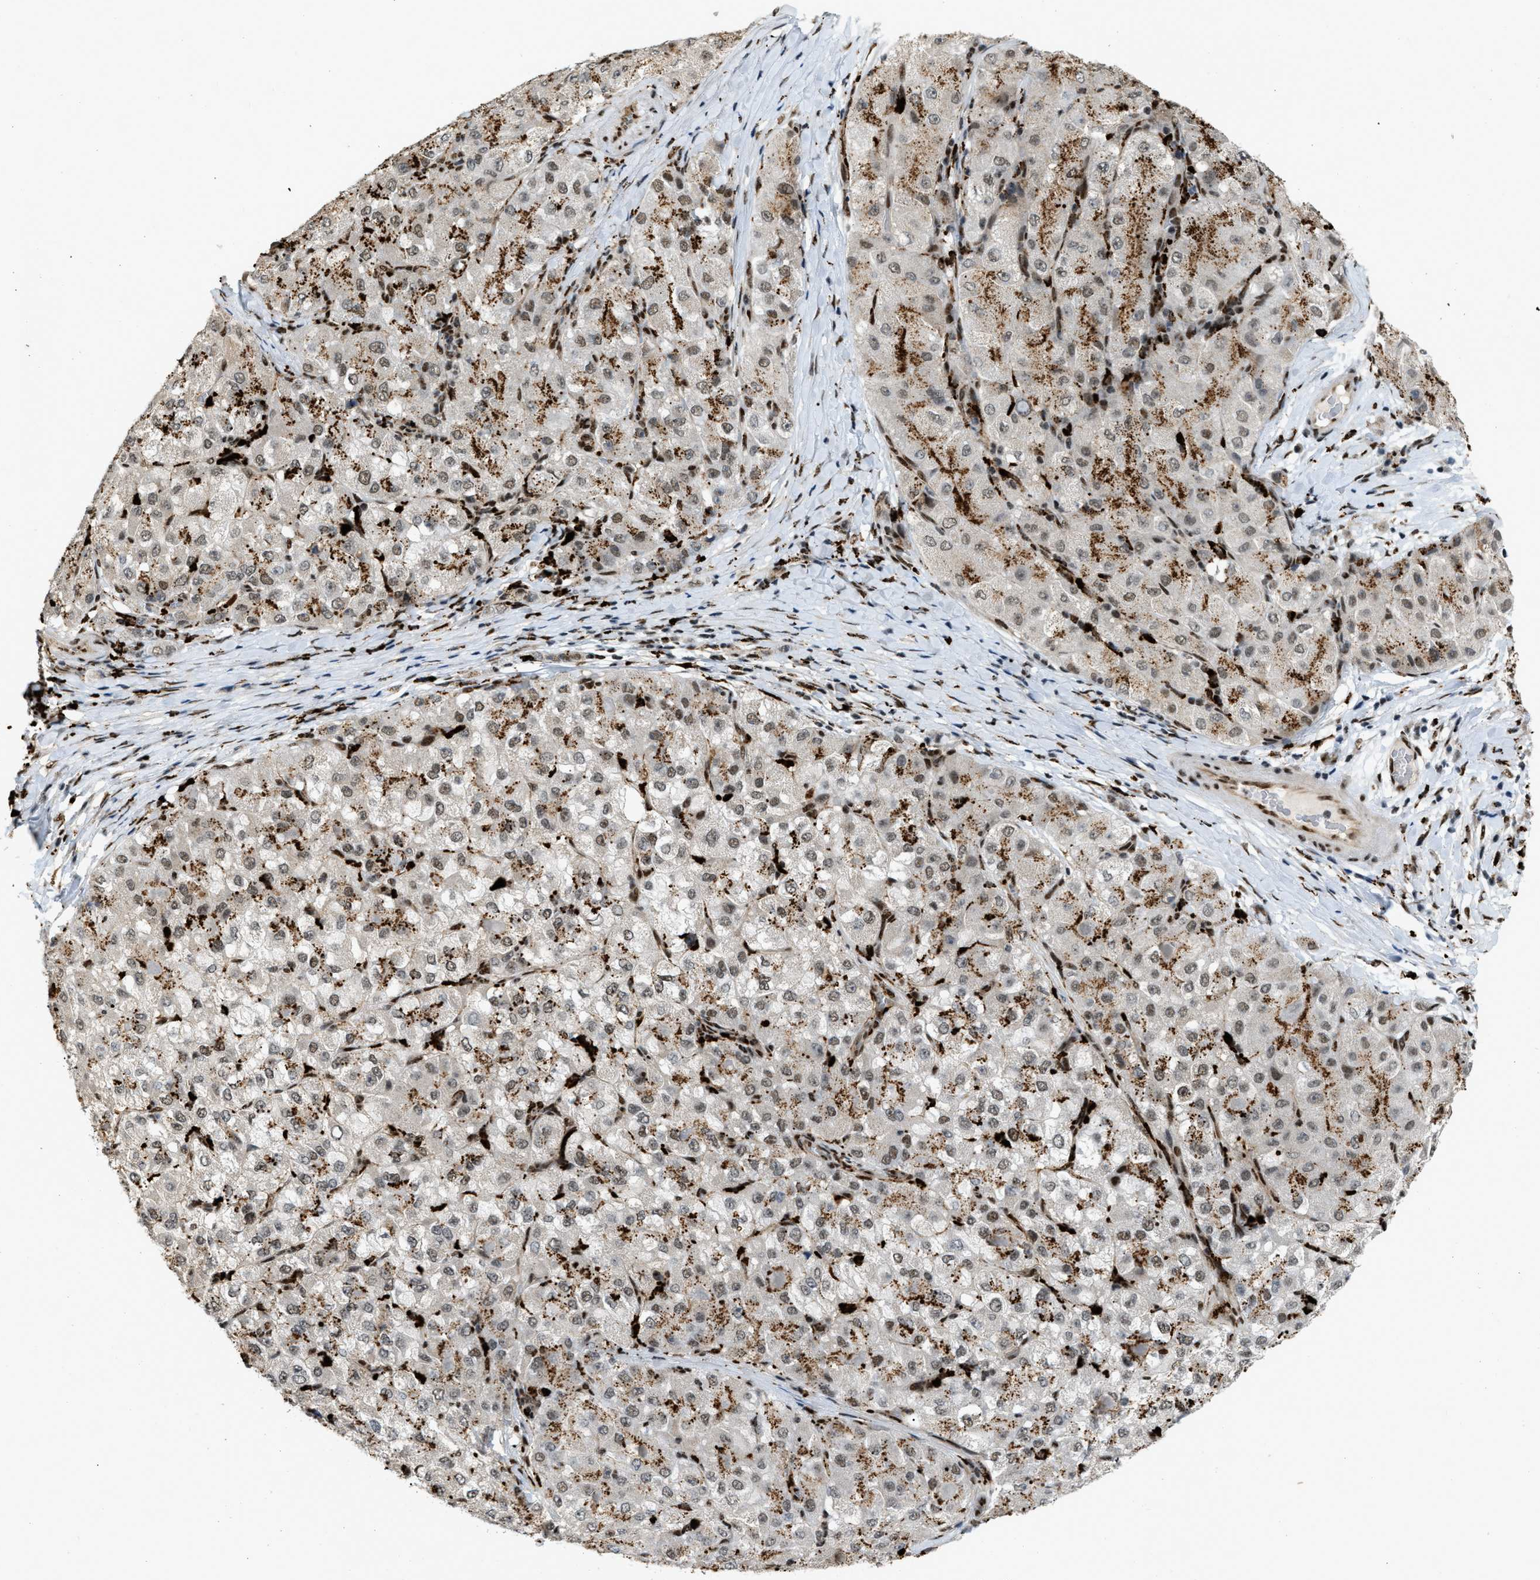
{"staining": {"intensity": "moderate", "quantity": "25%-75%", "location": "cytoplasmic/membranous,nuclear"}, "tissue": "liver cancer", "cell_type": "Tumor cells", "image_type": "cancer", "snomed": [{"axis": "morphology", "description": "Carcinoma, Hepatocellular, NOS"}, {"axis": "topography", "description": "Liver"}], "caption": "DAB immunohistochemical staining of human liver cancer reveals moderate cytoplasmic/membranous and nuclear protein expression in approximately 25%-75% of tumor cells.", "gene": "NUMA1", "patient": {"sex": "male", "age": 80}}